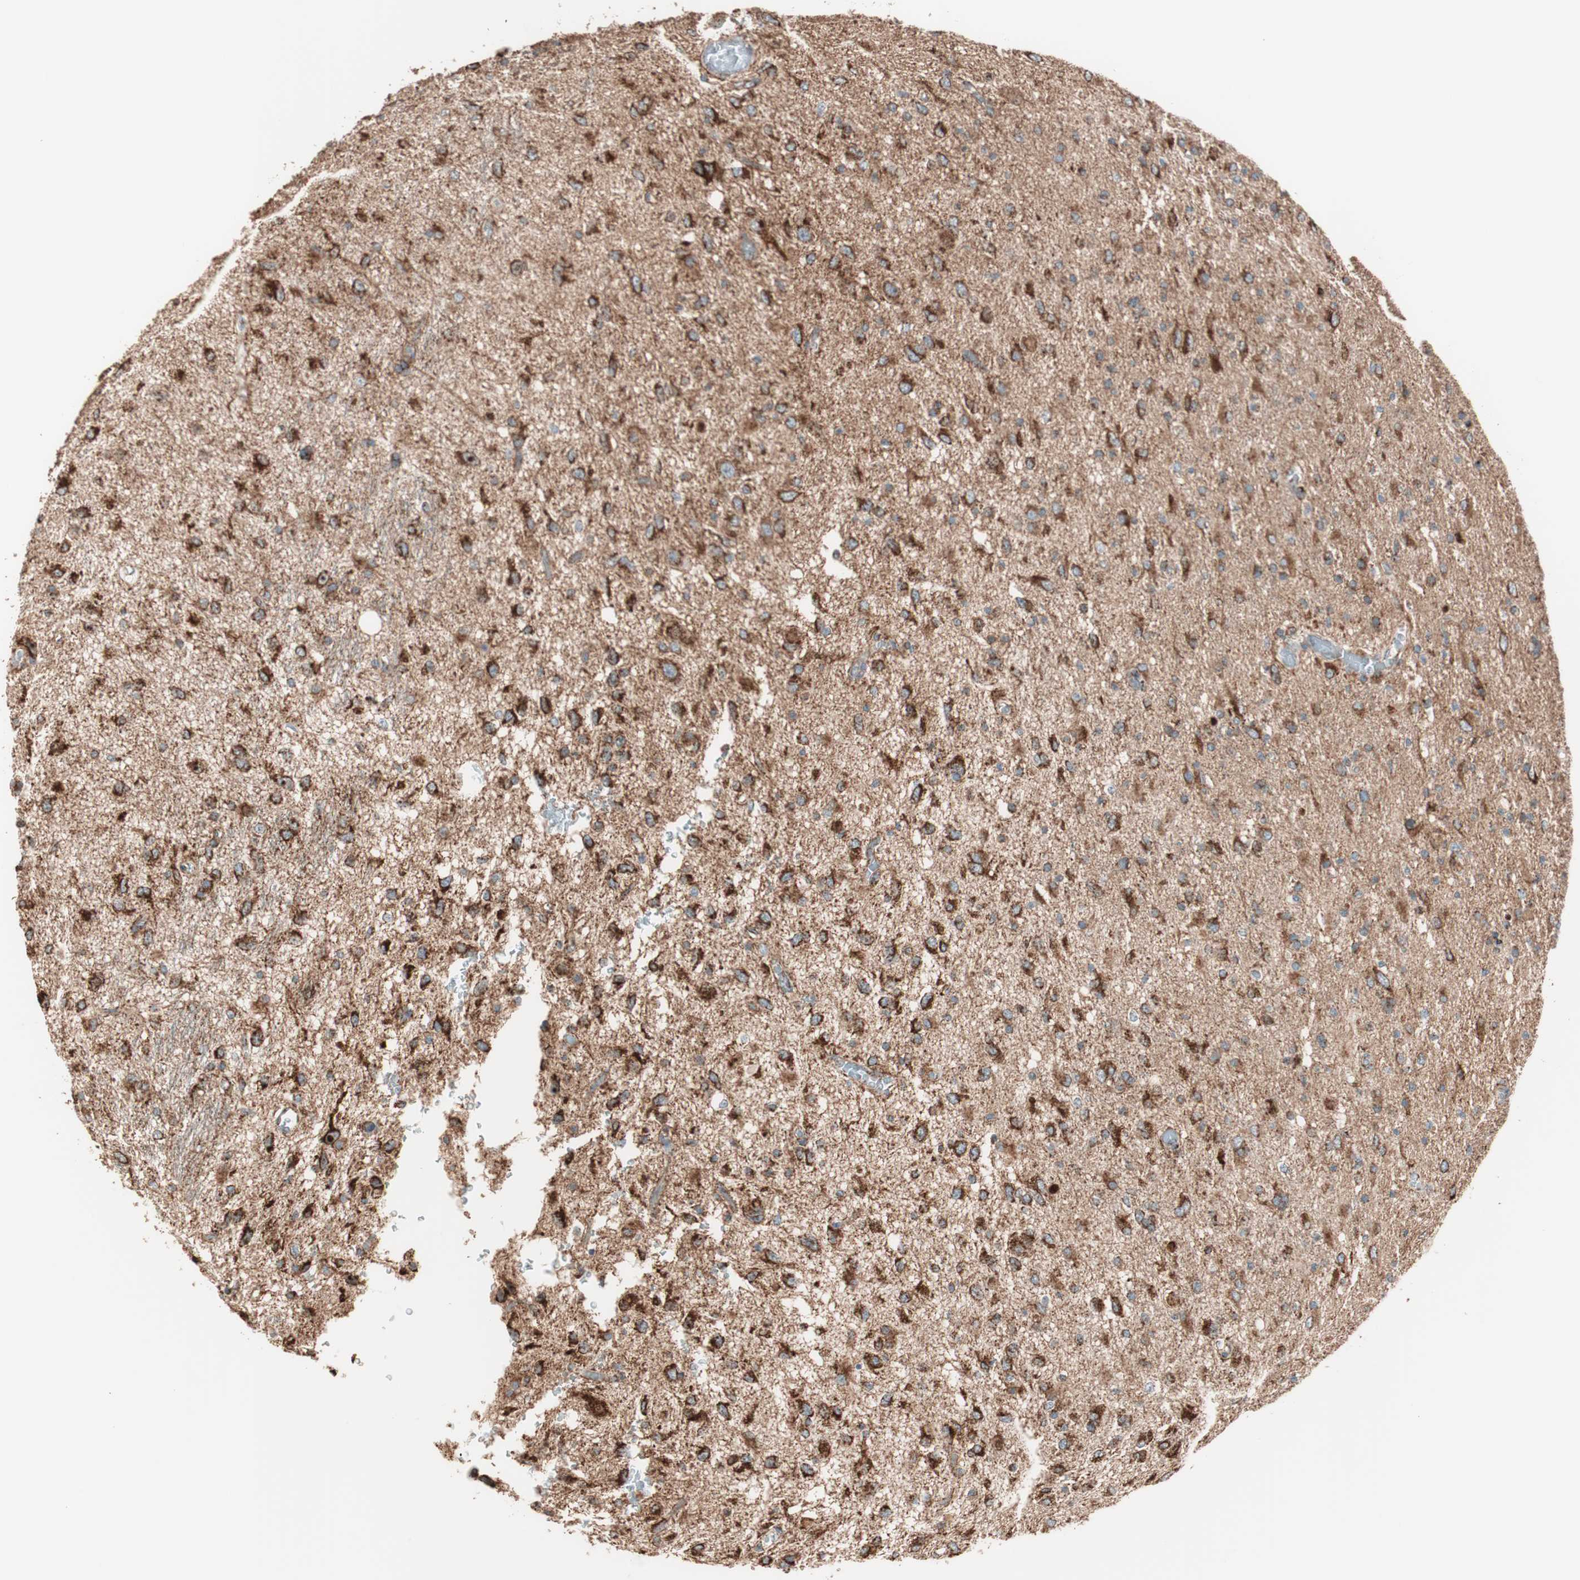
{"staining": {"intensity": "strong", "quantity": ">75%", "location": "cytoplasmic/membranous"}, "tissue": "glioma", "cell_type": "Tumor cells", "image_type": "cancer", "snomed": [{"axis": "morphology", "description": "Glioma, malignant, Low grade"}, {"axis": "topography", "description": "Brain"}], "caption": "The photomicrograph reveals immunohistochemical staining of glioma. There is strong cytoplasmic/membranous expression is present in approximately >75% of tumor cells. (DAB (3,3'-diaminobenzidine) IHC with brightfield microscopy, high magnification).", "gene": "TOMM22", "patient": {"sex": "male", "age": 77}}